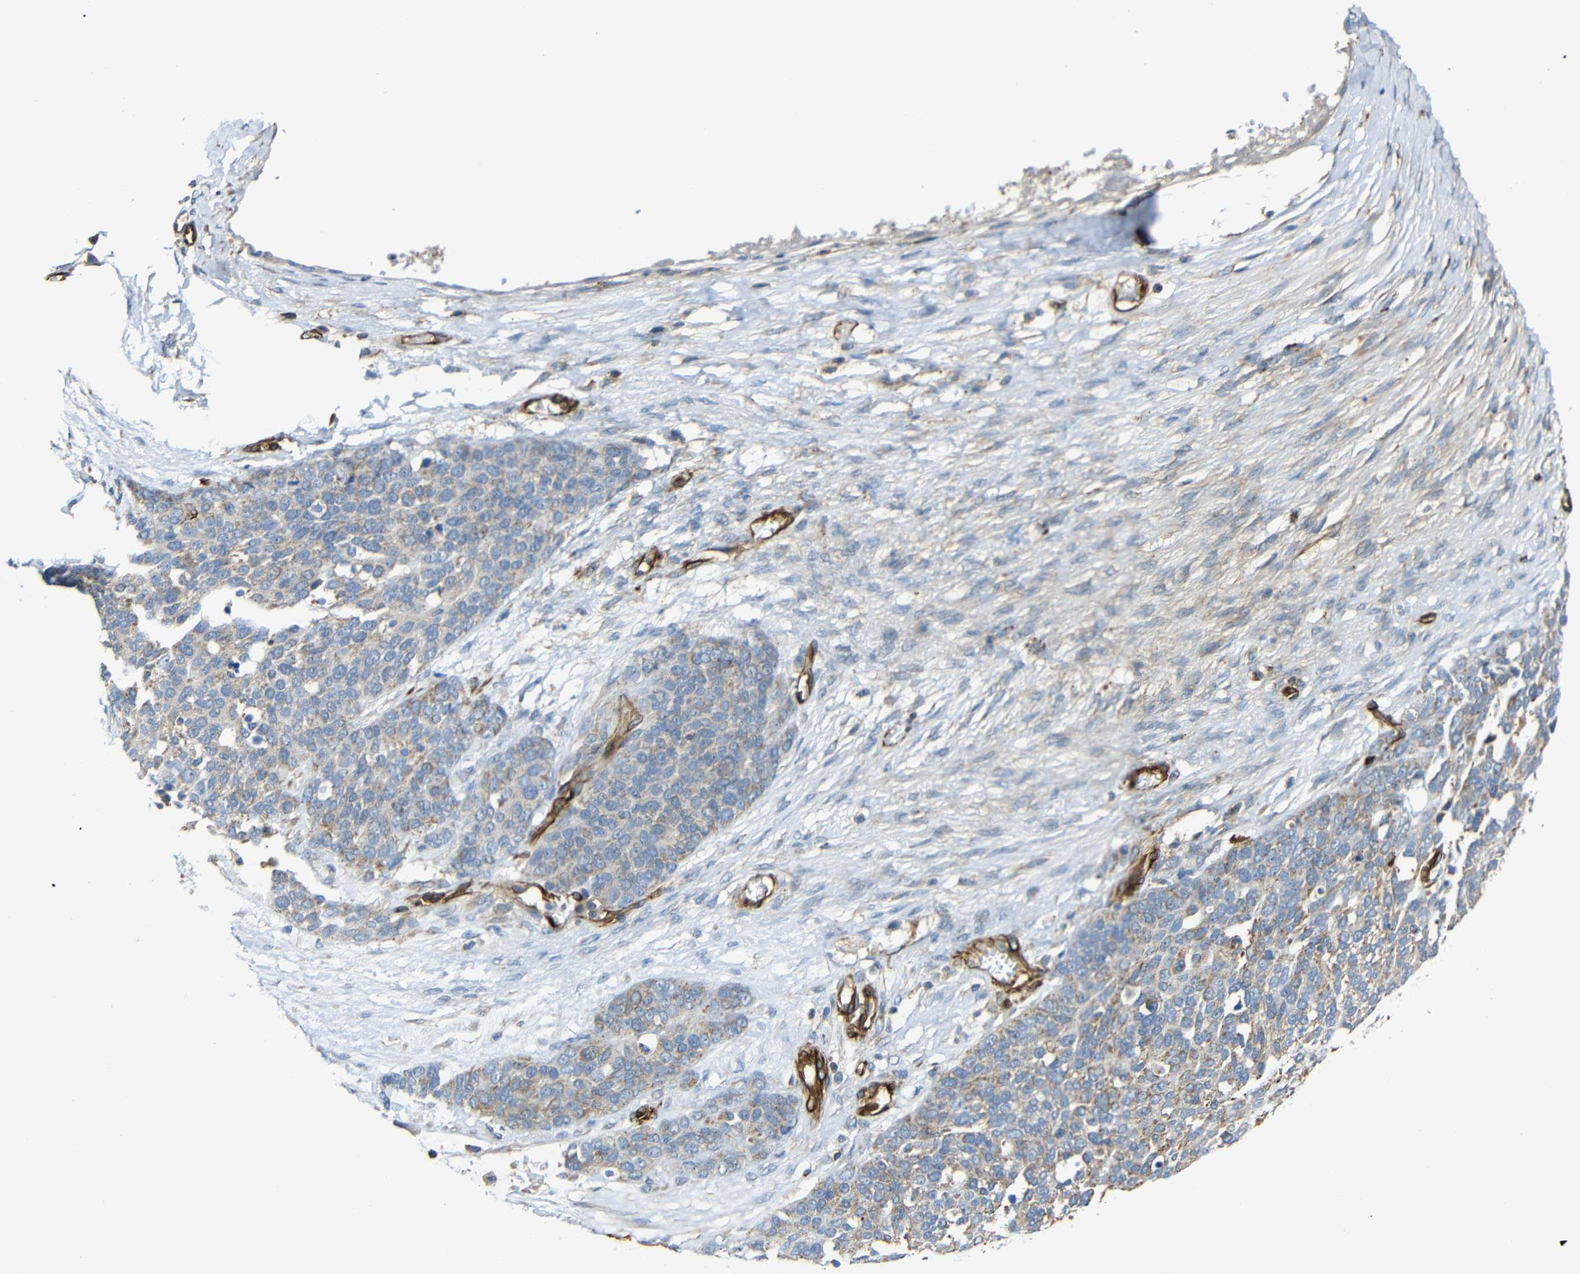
{"staining": {"intensity": "moderate", "quantity": "25%-75%", "location": "cytoplasmic/membranous"}, "tissue": "ovarian cancer", "cell_type": "Tumor cells", "image_type": "cancer", "snomed": [{"axis": "morphology", "description": "Cystadenocarcinoma, serous, NOS"}, {"axis": "topography", "description": "Ovary"}], "caption": "This histopathology image displays IHC staining of human ovarian cancer (serous cystadenocarcinoma), with medium moderate cytoplasmic/membranous staining in approximately 25%-75% of tumor cells.", "gene": "IGSF10", "patient": {"sex": "female", "age": 44}}